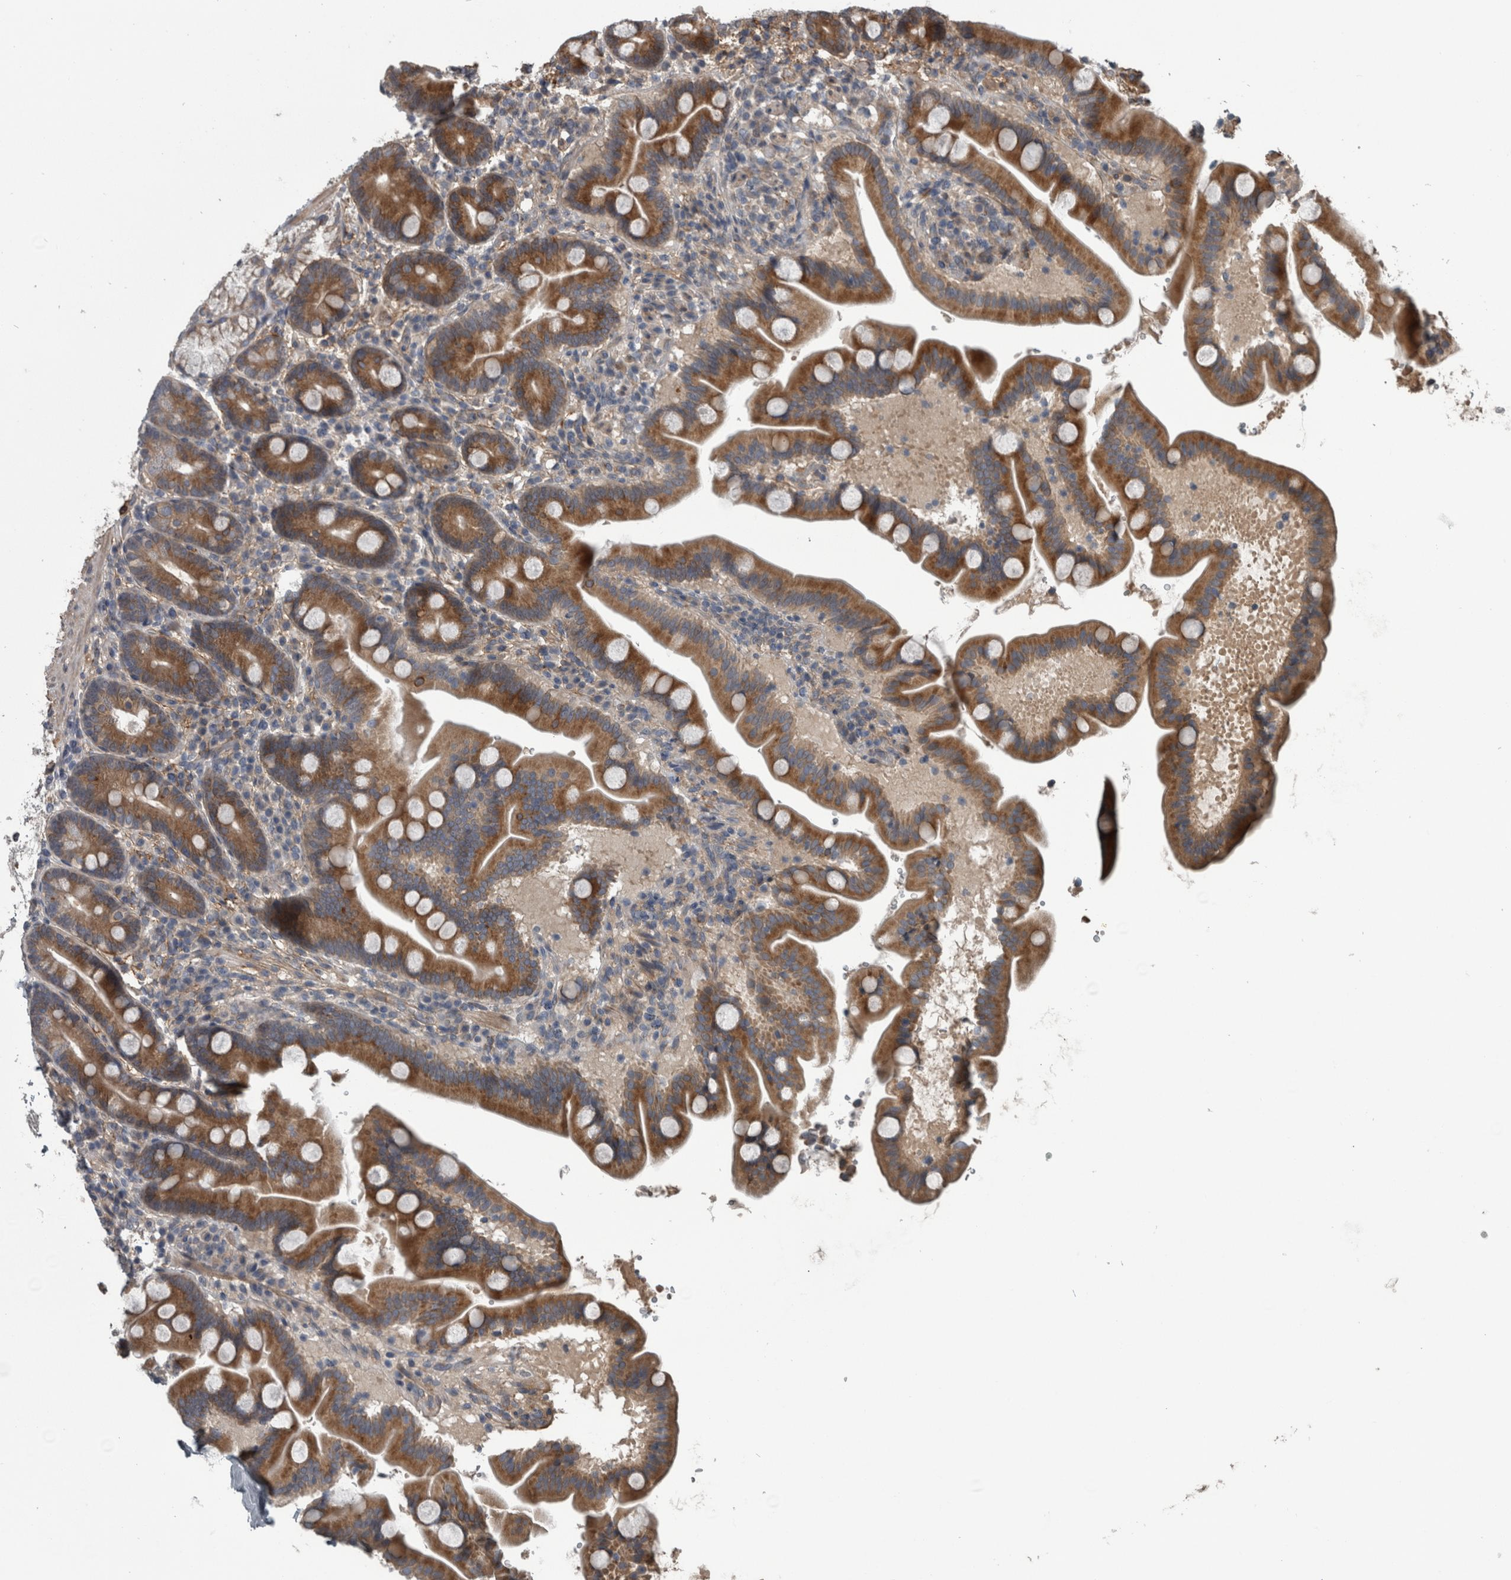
{"staining": {"intensity": "moderate", "quantity": ">75%", "location": "cytoplasmic/membranous"}, "tissue": "duodenum", "cell_type": "Glandular cells", "image_type": "normal", "snomed": [{"axis": "morphology", "description": "Normal tissue, NOS"}, {"axis": "topography", "description": "Duodenum"}], "caption": "Brown immunohistochemical staining in benign human duodenum demonstrates moderate cytoplasmic/membranous staining in about >75% of glandular cells.", "gene": "EXOC8", "patient": {"sex": "male", "age": 54}}